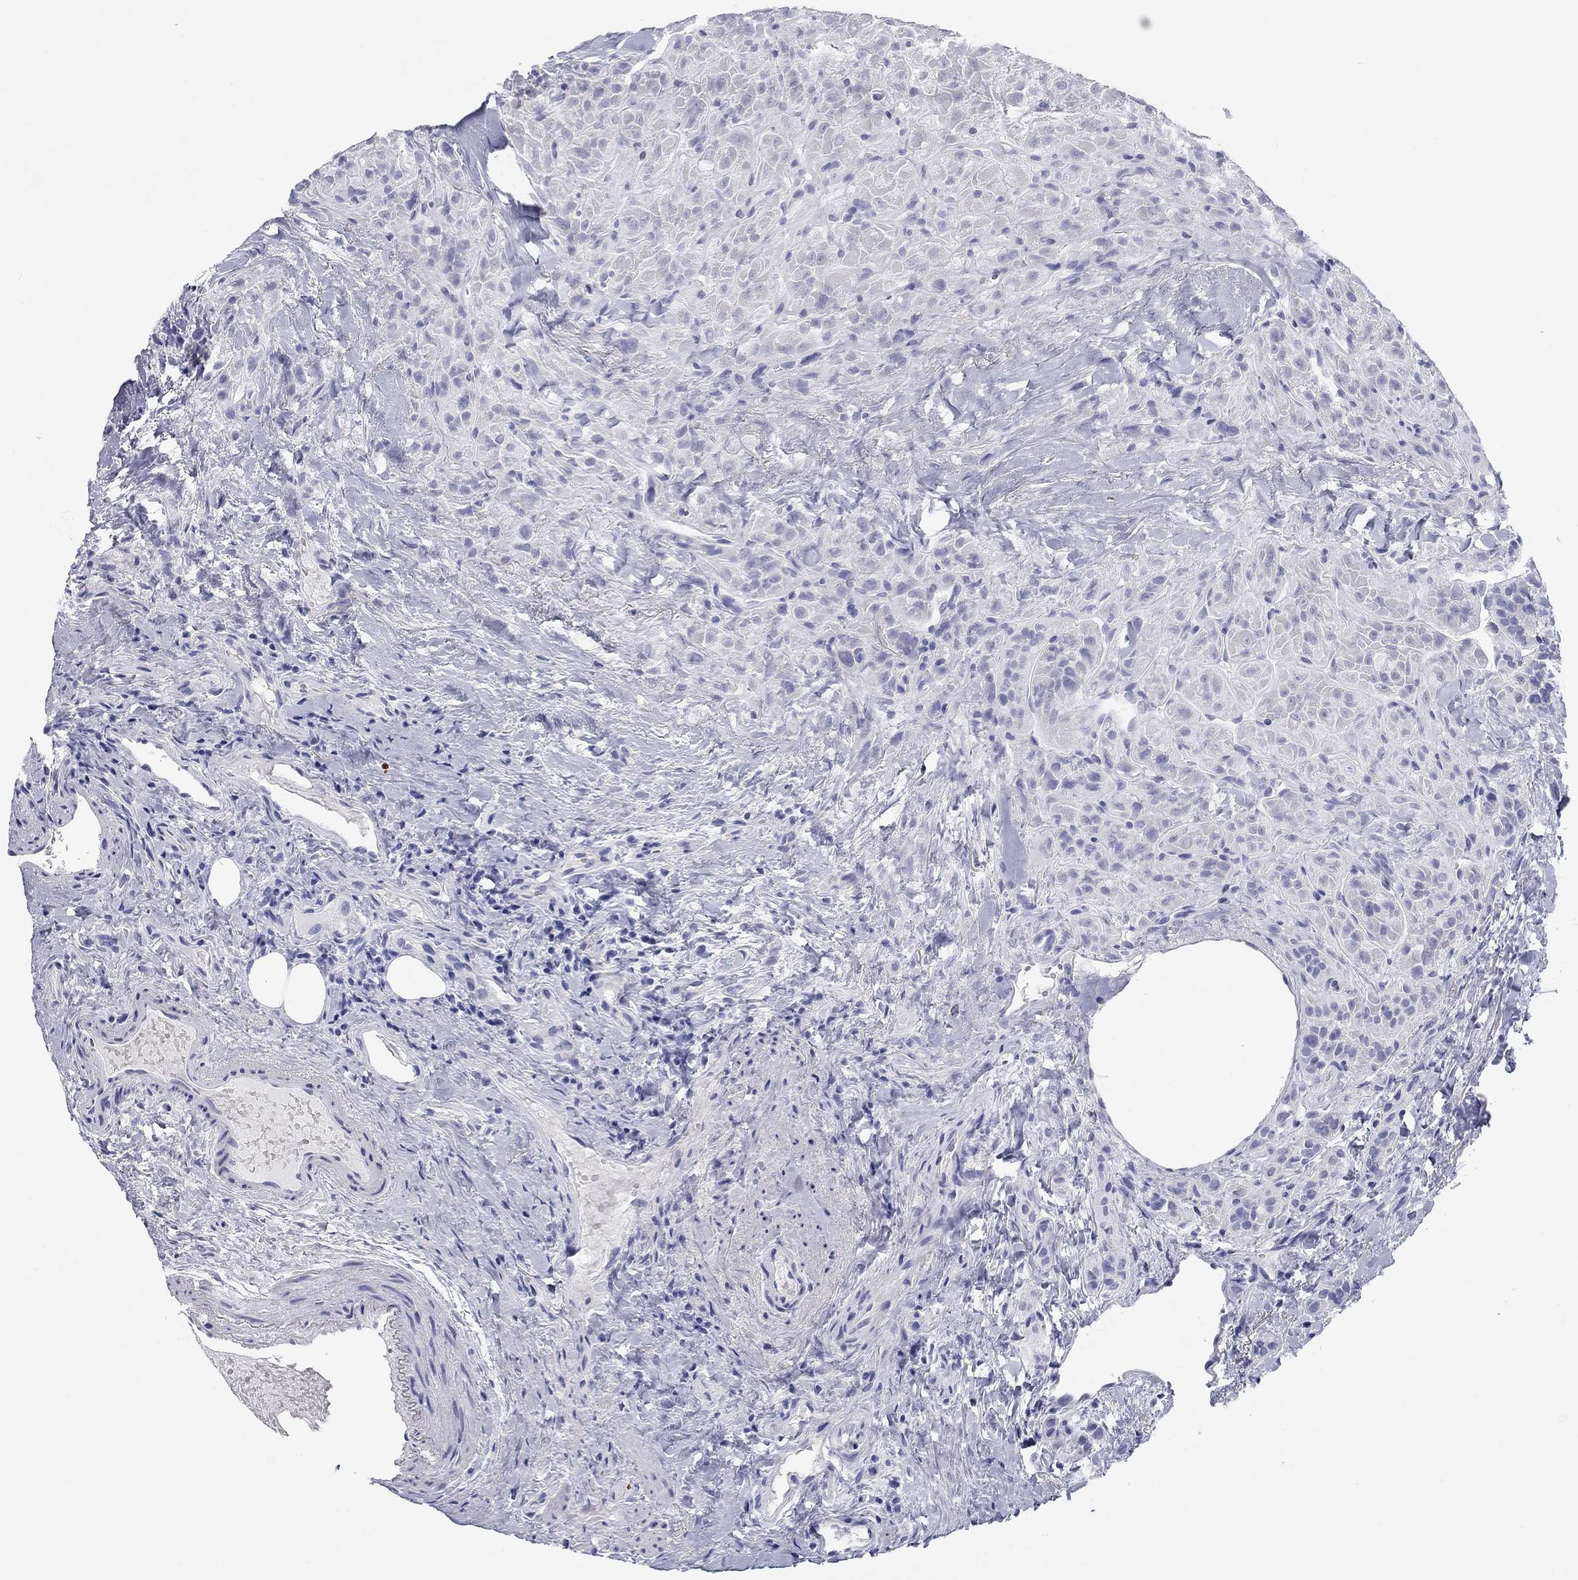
{"staining": {"intensity": "negative", "quantity": "none", "location": "none"}, "tissue": "thyroid cancer", "cell_type": "Tumor cells", "image_type": "cancer", "snomed": [{"axis": "morphology", "description": "Papillary adenocarcinoma, NOS"}, {"axis": "topography", "description": "Thyroid gland"}], "caption": "An image of thyroid cancer stained for a protein demonstrates no brown staining in tumor cells. (DAB (3,3'-diaminobenzidine) immunohistochemistry (IHC) with hematoxylin counter stain).", "gene": "CALB1", "patient": {"sex": "female", "age": 45}}